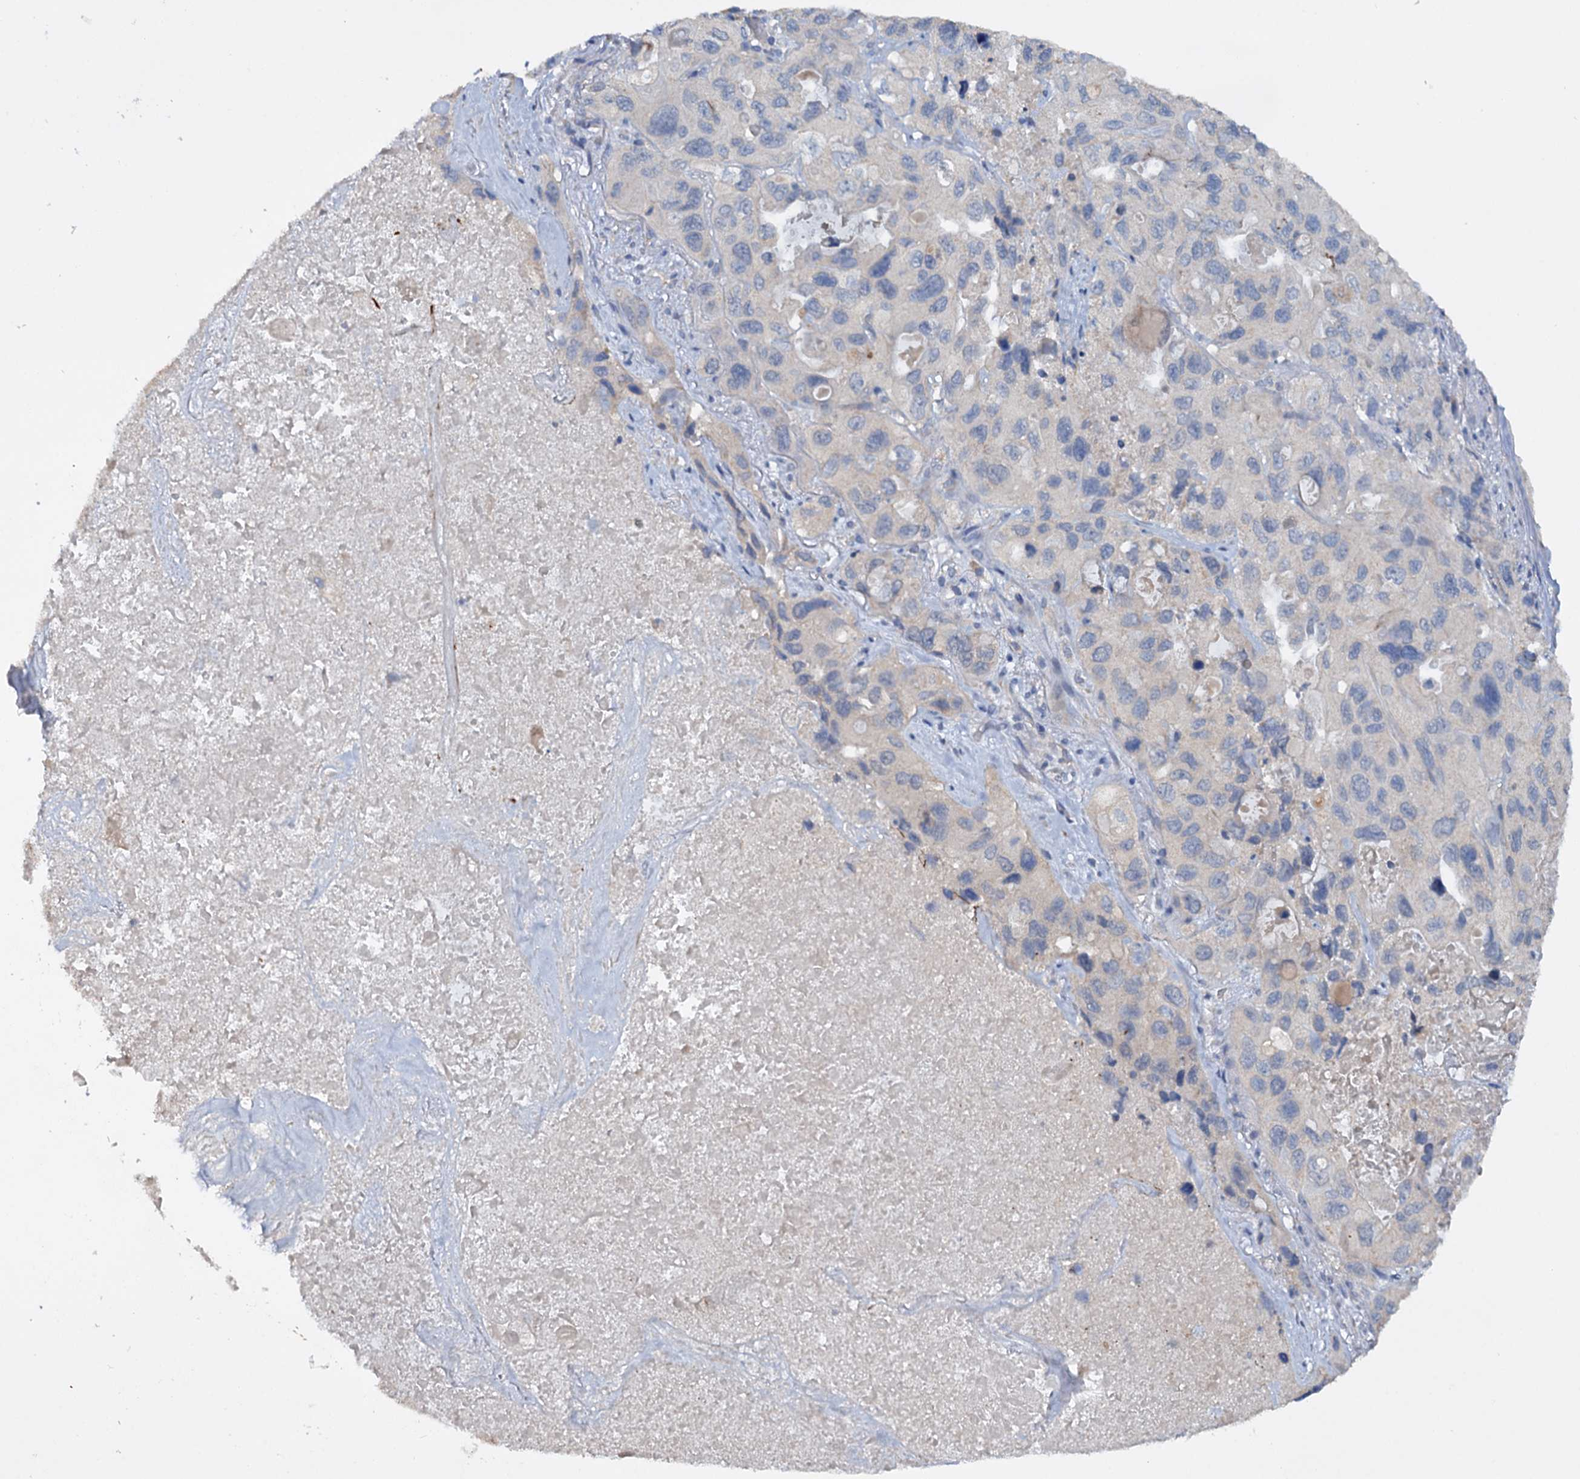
{"staining": {"intensity": "negative", "quantity": "none", "location": "none"}, "tissue": "lung cancer", "cell_type": "Tumor cells", "image_type": "cancer", "snomed": [{"axis": "morphology", "description": "Squamous cell carcinoma, NOS"}, {"axis": "topography", "description": "Lung"}], "caption": "Squamous cell carcinoma (lung) was stained to show a protein in brown. There is no significant expression in tumor cells.", "gene": "ETFBKMT", "patient": {"sex": "female", "age": 73}}